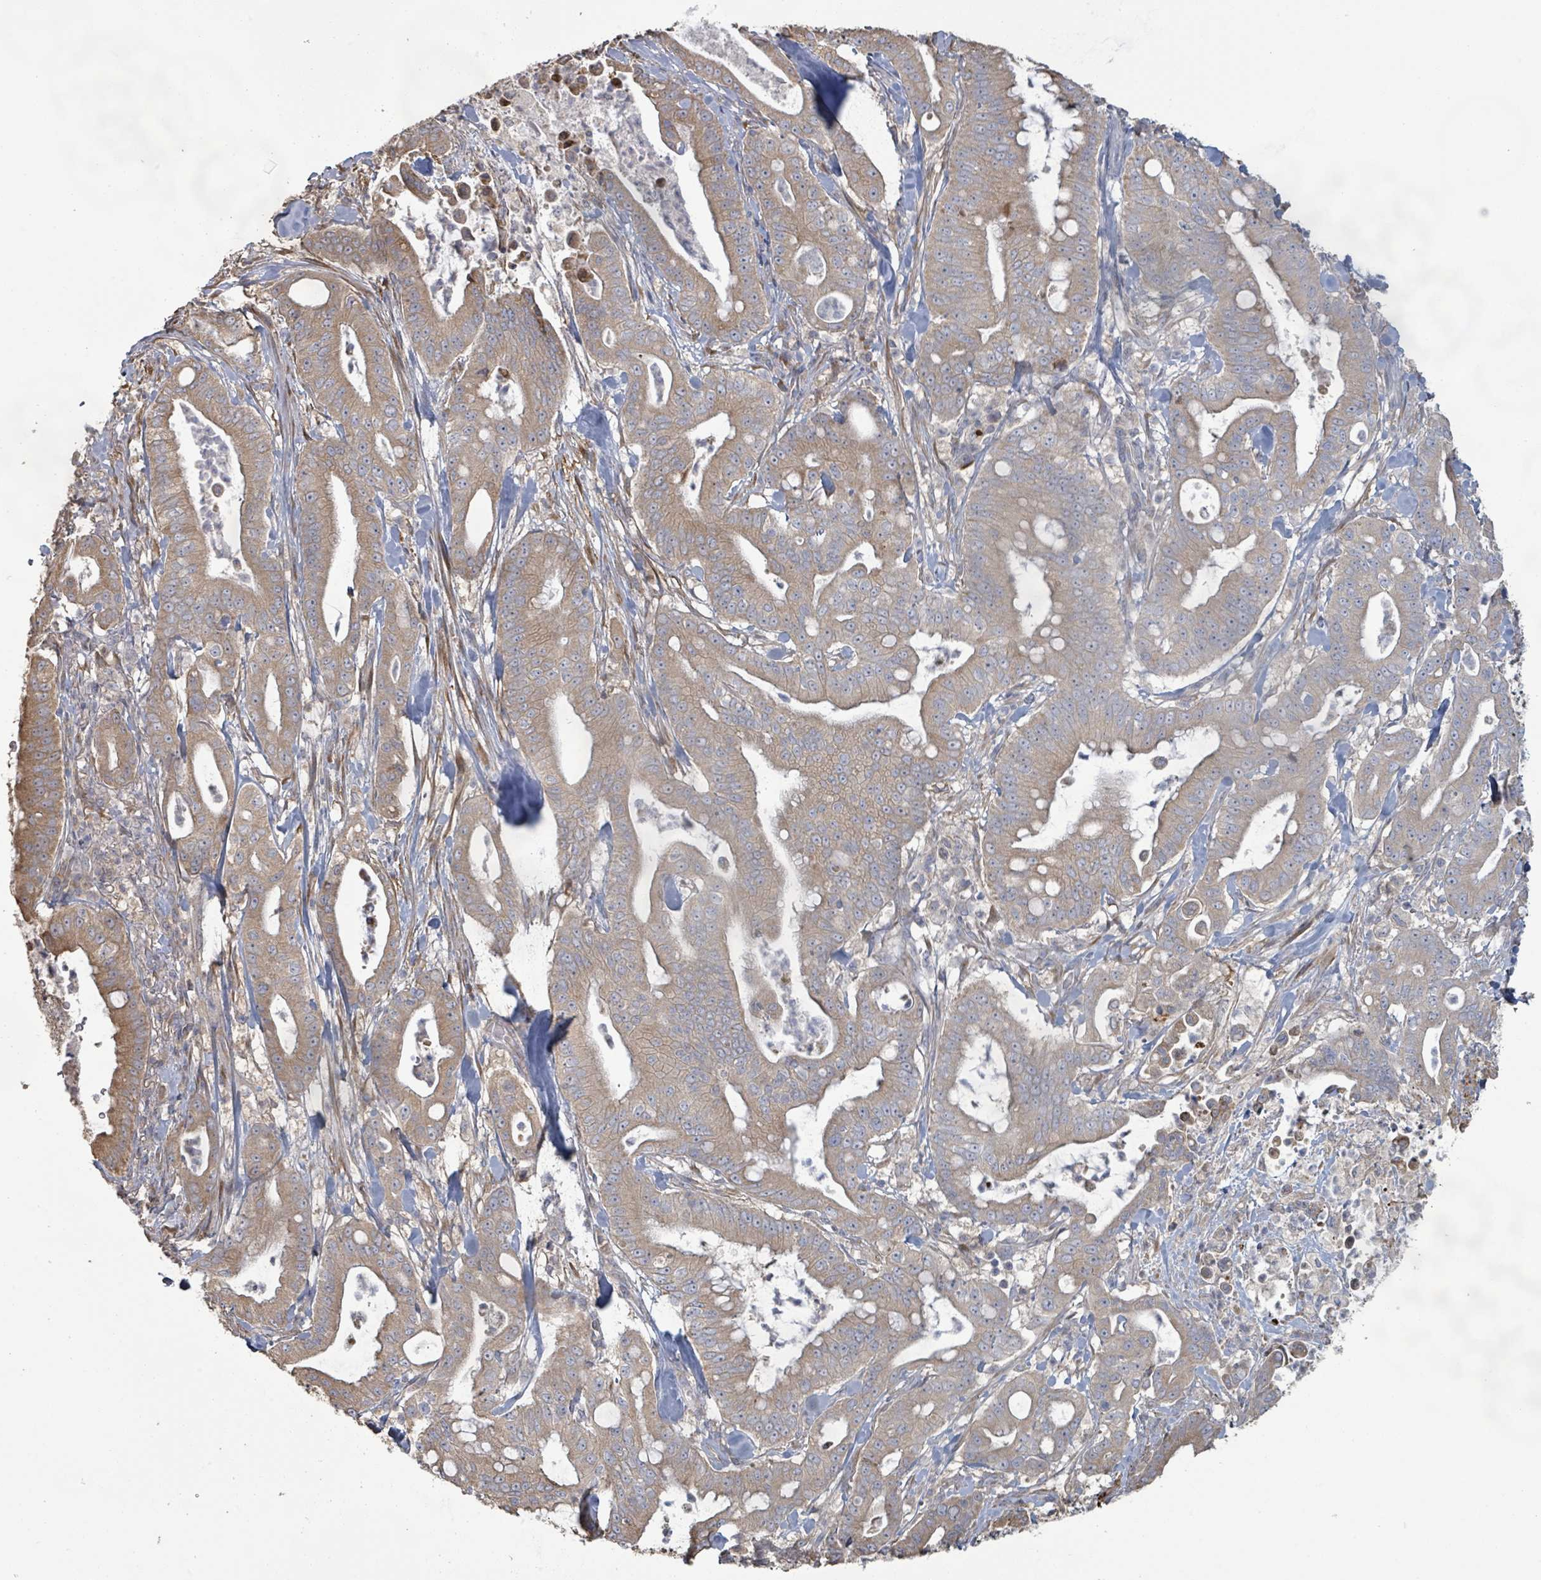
{"staining": {"intensity": "moderate", "quantity": "25%-75%", "location": "cytoplasmic/membranous"}, "tissue": "pancreatic cancer", "cell_type": "Tumor cells", "image_type": "cancer", "snomed": [{"axis": "morphology", "description": "Adenocarcinoma, NOS"}, {"axis": "topography", "description": "Pancreas"}], "caption": "Human pancreatic cancer (adenocarcinoma) stained for a protein (brown) reveals moderate cytoplasmic/membranous positive expression in about 25%-75% of tumor cells.", "gene": "KCNS2", "patient": {"sex": "male", "age": 71}}